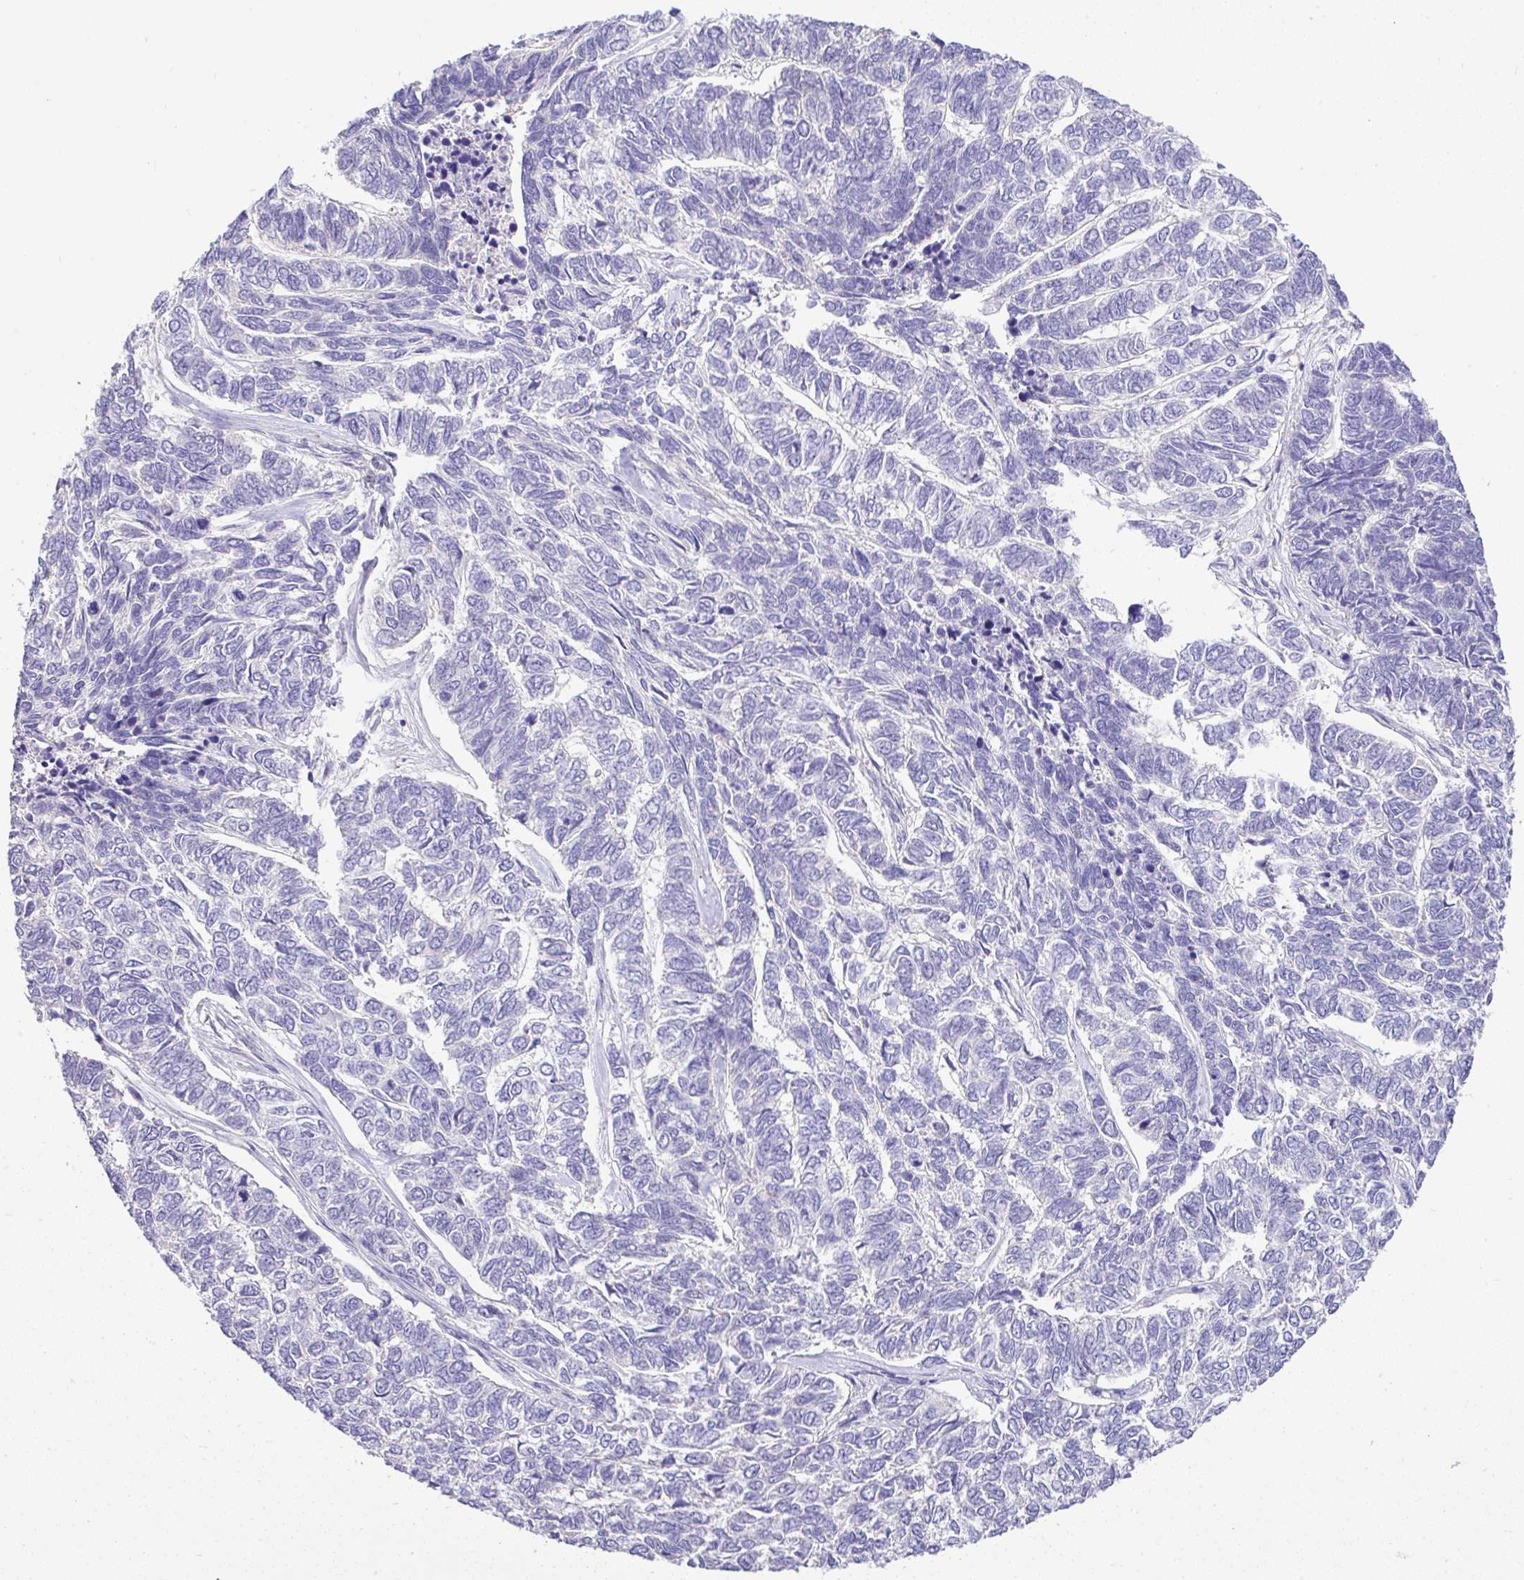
{"staining": {"intensity": "negative", "quantity": "none", "location": "none"}, "tissue": "skin cancer", "cell_type": "Tumor cells", "image_type": "cancer", "snomed": [{"axis": "morphology", "description": "Basal cell carcinoma"}, {"axis": "topography", "description": "Skin"}], "caption": "Immunohistochemistry image of neoplastic tissue: skin basal cell carcinoma stained with DAB displays no significant protein expression in tumor cells. (Immunohistochemistry, brightfield microscopy, high magnification).", "gene": "CTU1", "patient": {"sex": "female", "age": 65}}